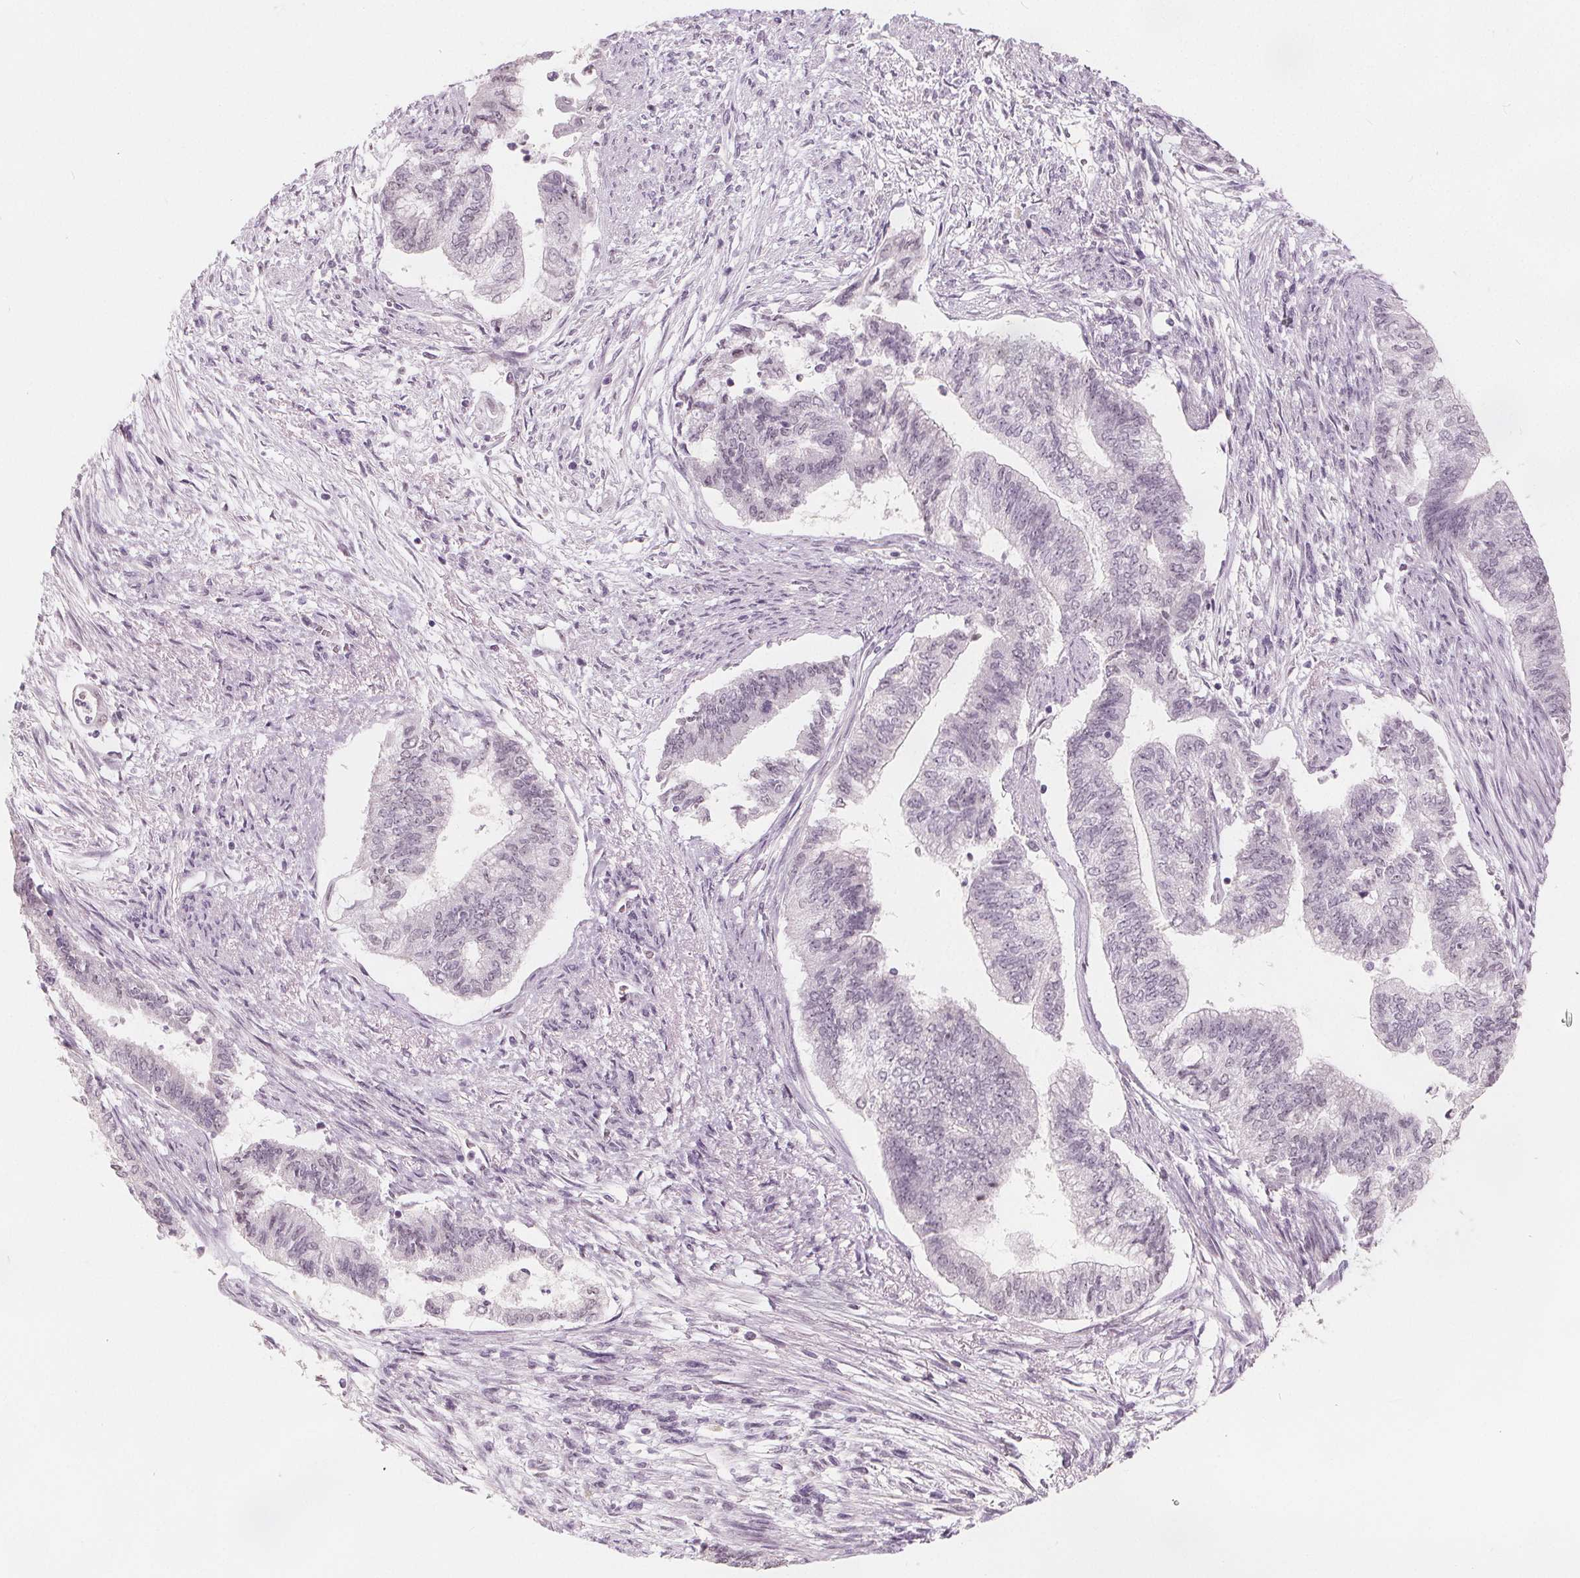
{"staining": {"intensity": "negative", "quantity": "none", "location": "none"}, "tissue": "endometrial cancer", "cell_type": "Tumor cells", "image_type": "cancer", "snomed": [{"axis": "morphology", "description": "Adenocarcinoma, NOS"}, {"axis": "topography", "description": "Endometrium"}], "caption": "The image shows no significant positivity in tumor cells of endometrial adenocarcinoma. (Stains: DAB immunohistochemistry with hematoxylin counter stain, Microscopy: brightfield microscopy at high magnification).", "gene": "NUP210L", "patient": {"sex": "female", "age": 65}}